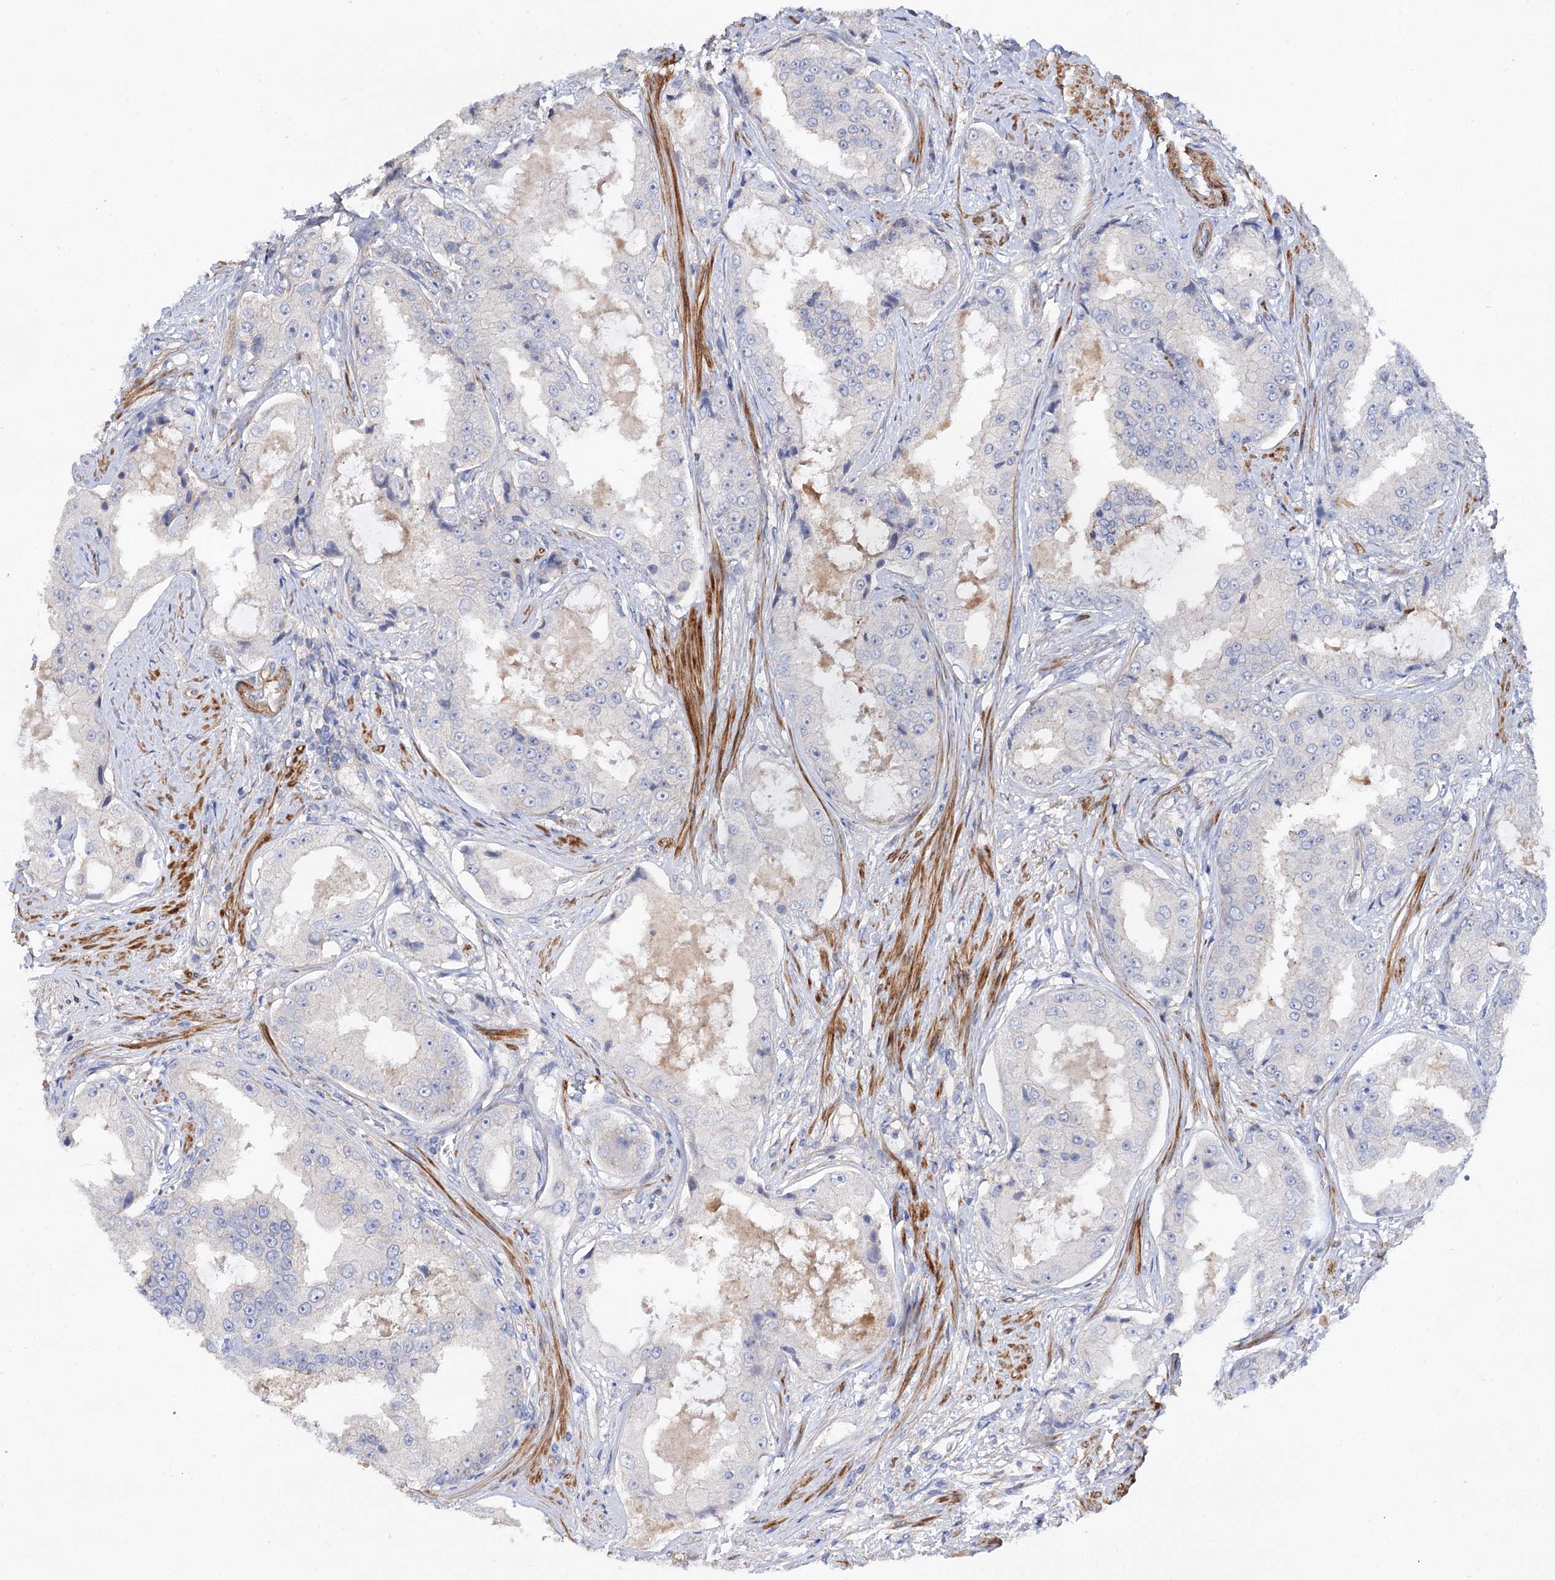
{"staining": {"intensity": "negative", "quantity": "none", "location": "none"}, "tissue": "prostate cancer", "cell_type": "Tumor cells", "image_type": "cancer", "snomed": [{"axis": "morphology", "description": "Adenocarcinoma, High grade"}, {"axis": "topography", "description": "Prostate"}], "caption": "IHC of human adenocarcinoma (high-grade) (prostate) reveals no expression in tumor cells.", "gene": "NUDCD2", "patient": {"sex": "male", "age": 73}}